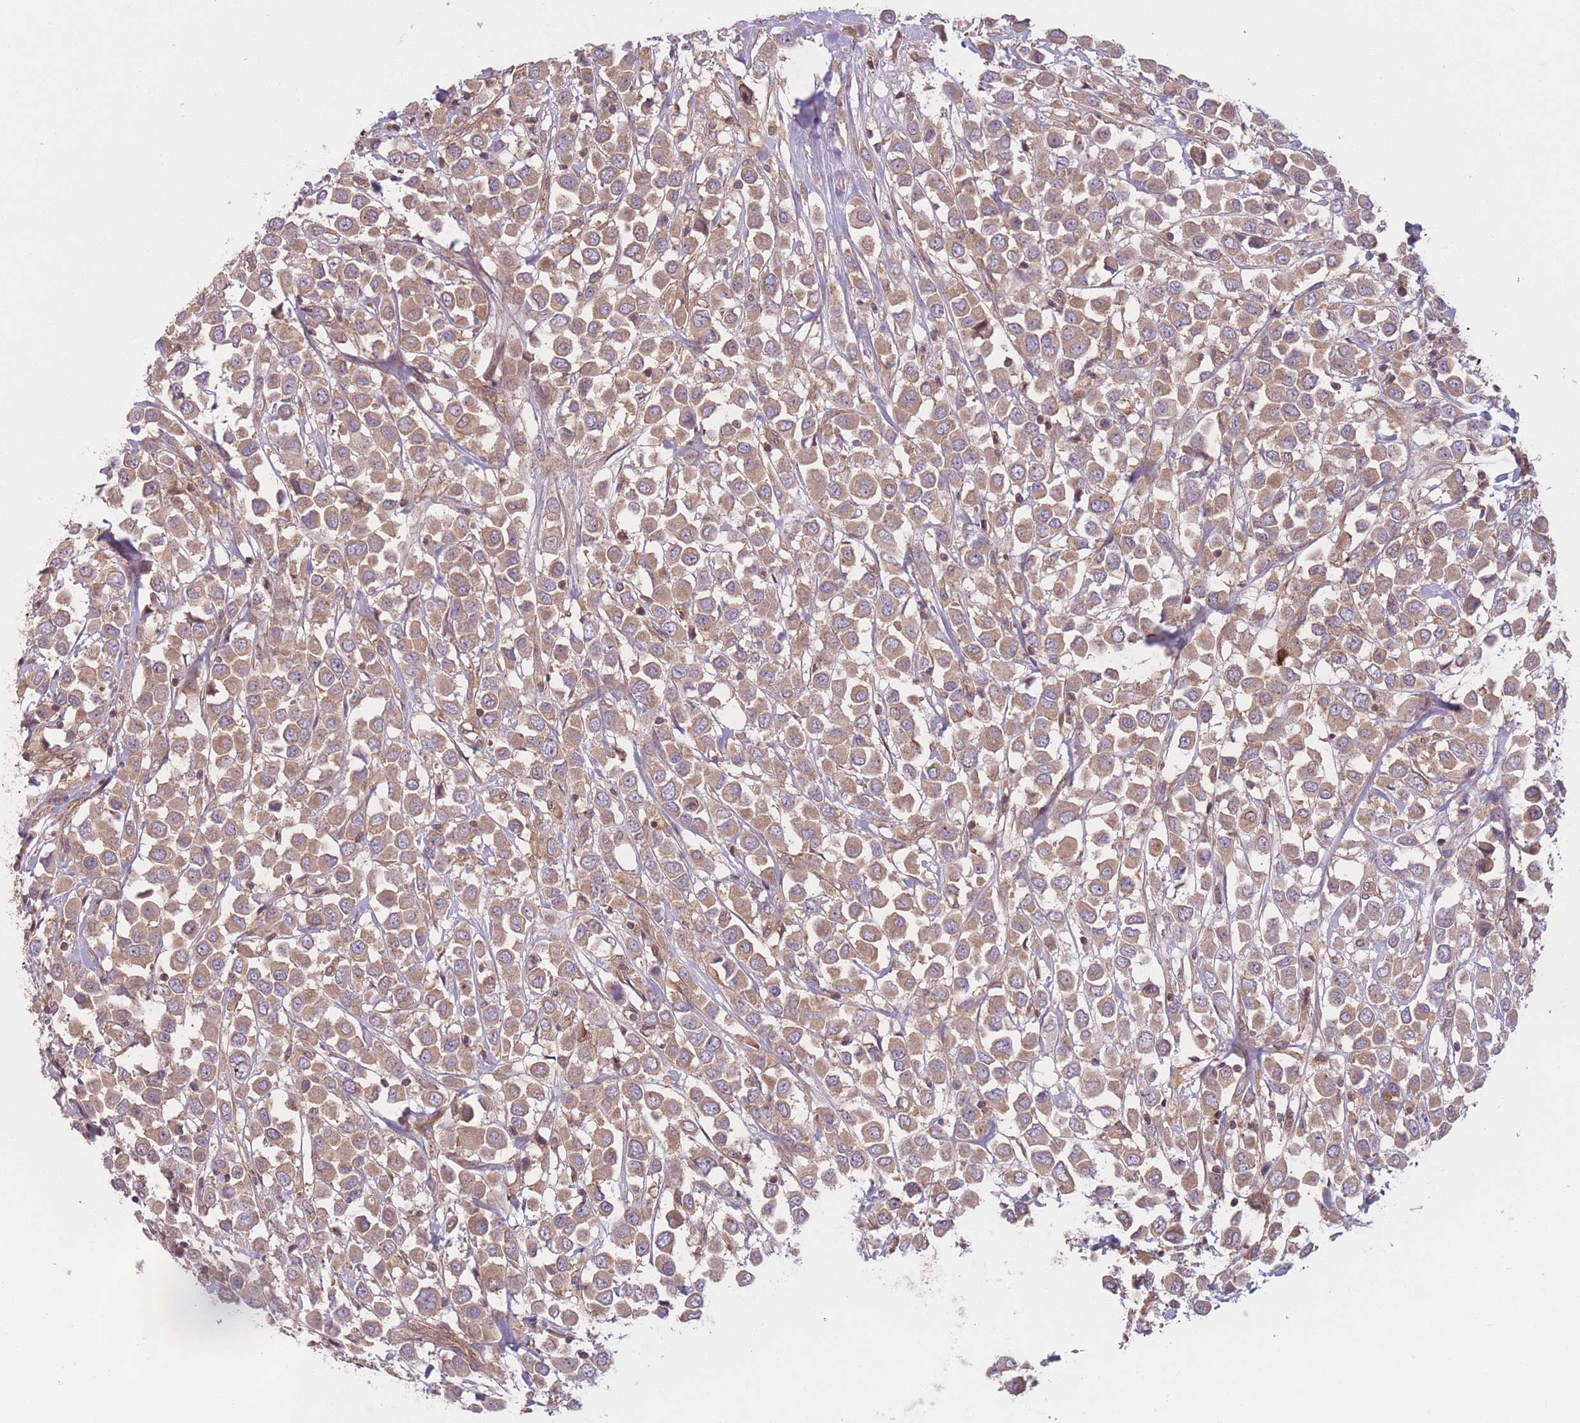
{"staining": {"intensity": "moderate", "quantity": ">75%", "location": "cytoplasmic/membranous"}, "tissue": "breast cancer", "cell_type": "Tumor cells", "image_type": "cancer", "snomed": [{"axis": "morphology", "description": "Duct carcinoma"}, {"axis": "topography", "description": "Breast"}], "caption": "Breast intraductal carcinoma stained for a protein (brown) reveals moderate cytoplasmic/membranous positive positivity in approximately >75% of tumor cells.", "gene": "WASHC2A", "patient": {"sex": "female", "age": 61}}